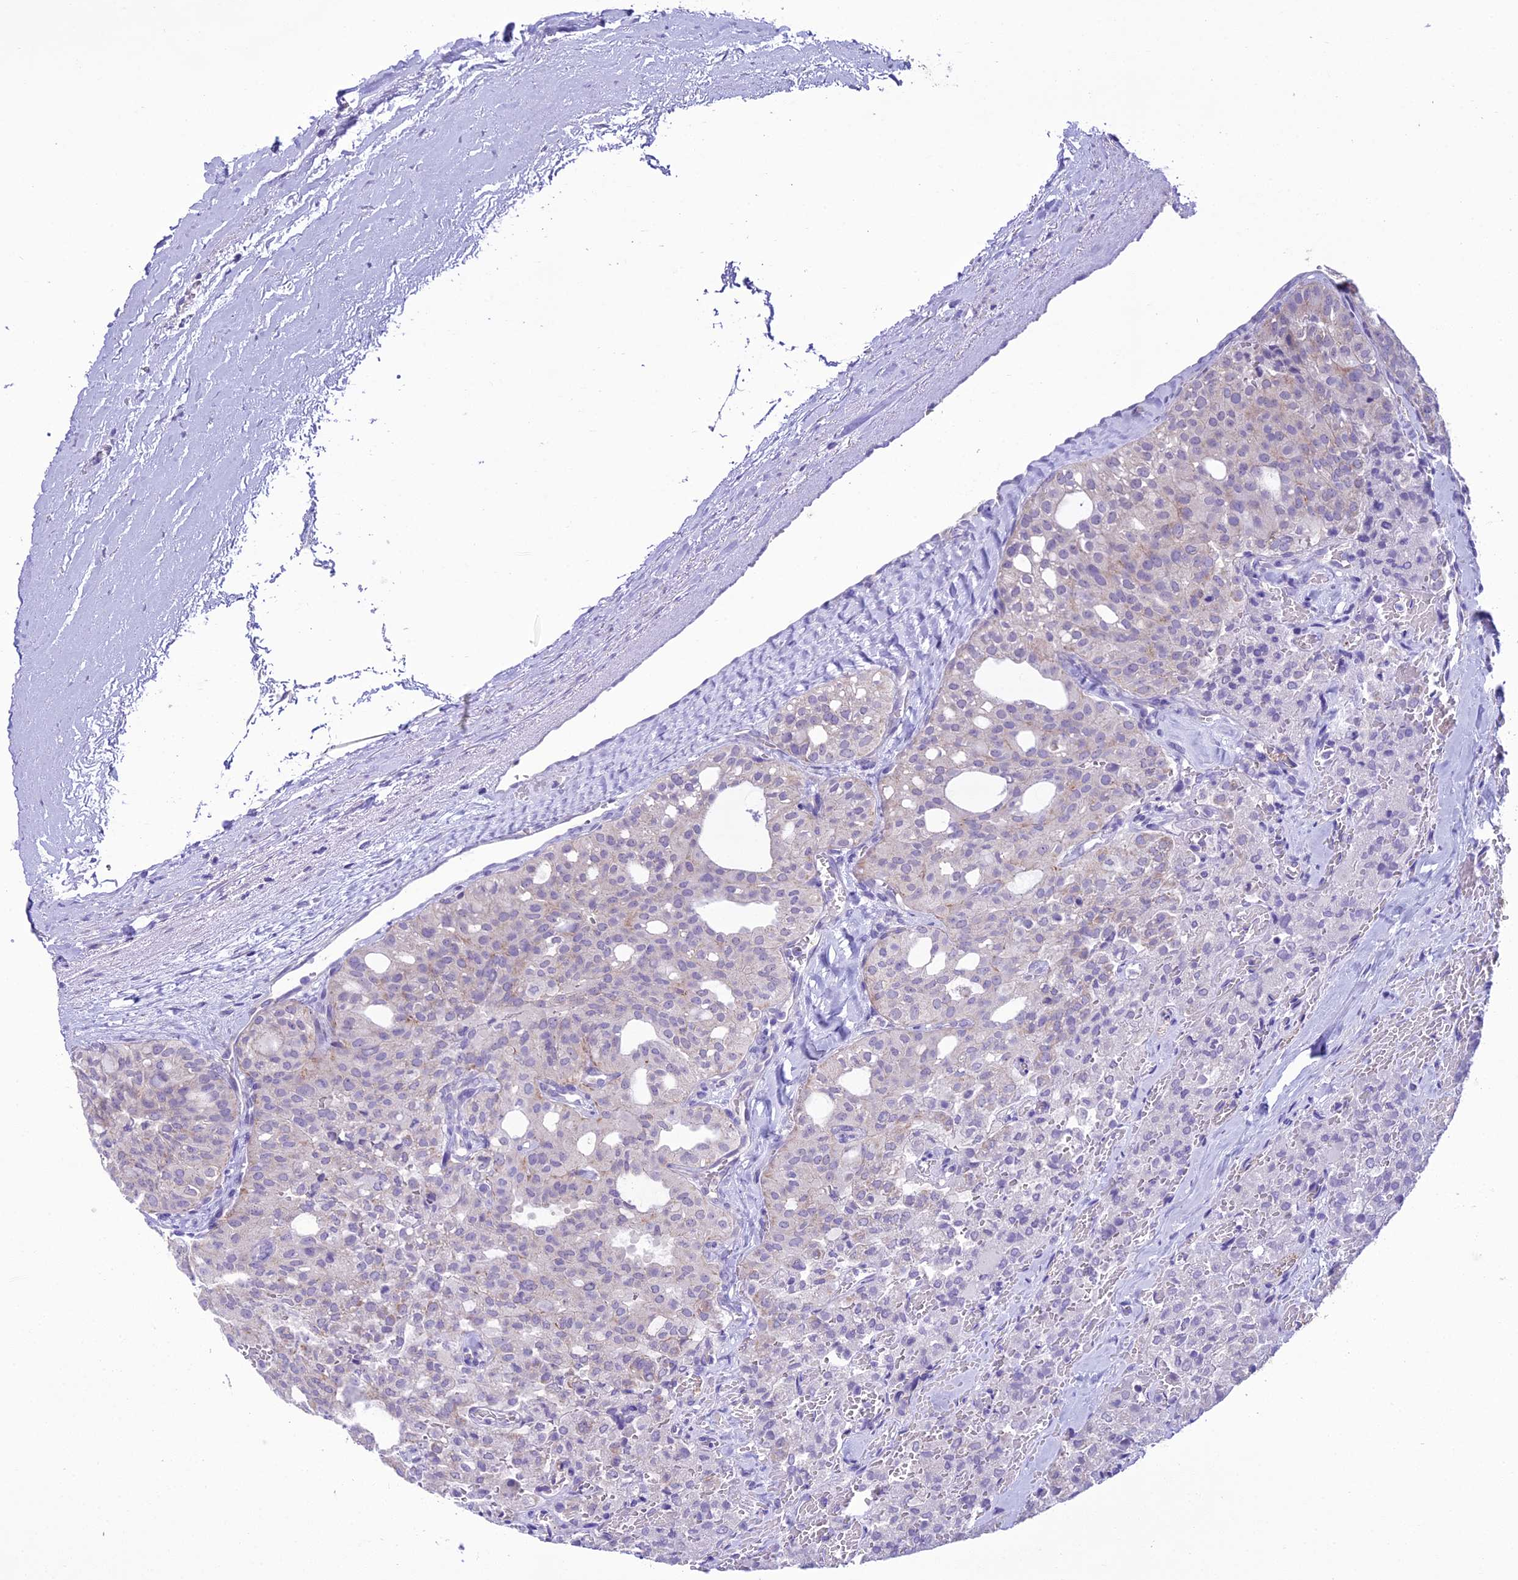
{"staining": {"intensity": "negative", "quantity": "none", "location": "none"}, "tissue": "thyroid cancer", "cell_type": "Tumor cells", "image_type": "cancer", "snomed": [{"axis": "morphology", "description": "Follicular adenoma carcinoma, NOS"}, {"axis": "topography", "description": "Thyroid gland"}], "caption": "Thyroid cancer (follicular adenoma carcinoma) was stained to show a protein in brown. There is no significant expression in tumor cells.", "gene": "SCRT1", "patient": {"sex": "male", "age": 75}}